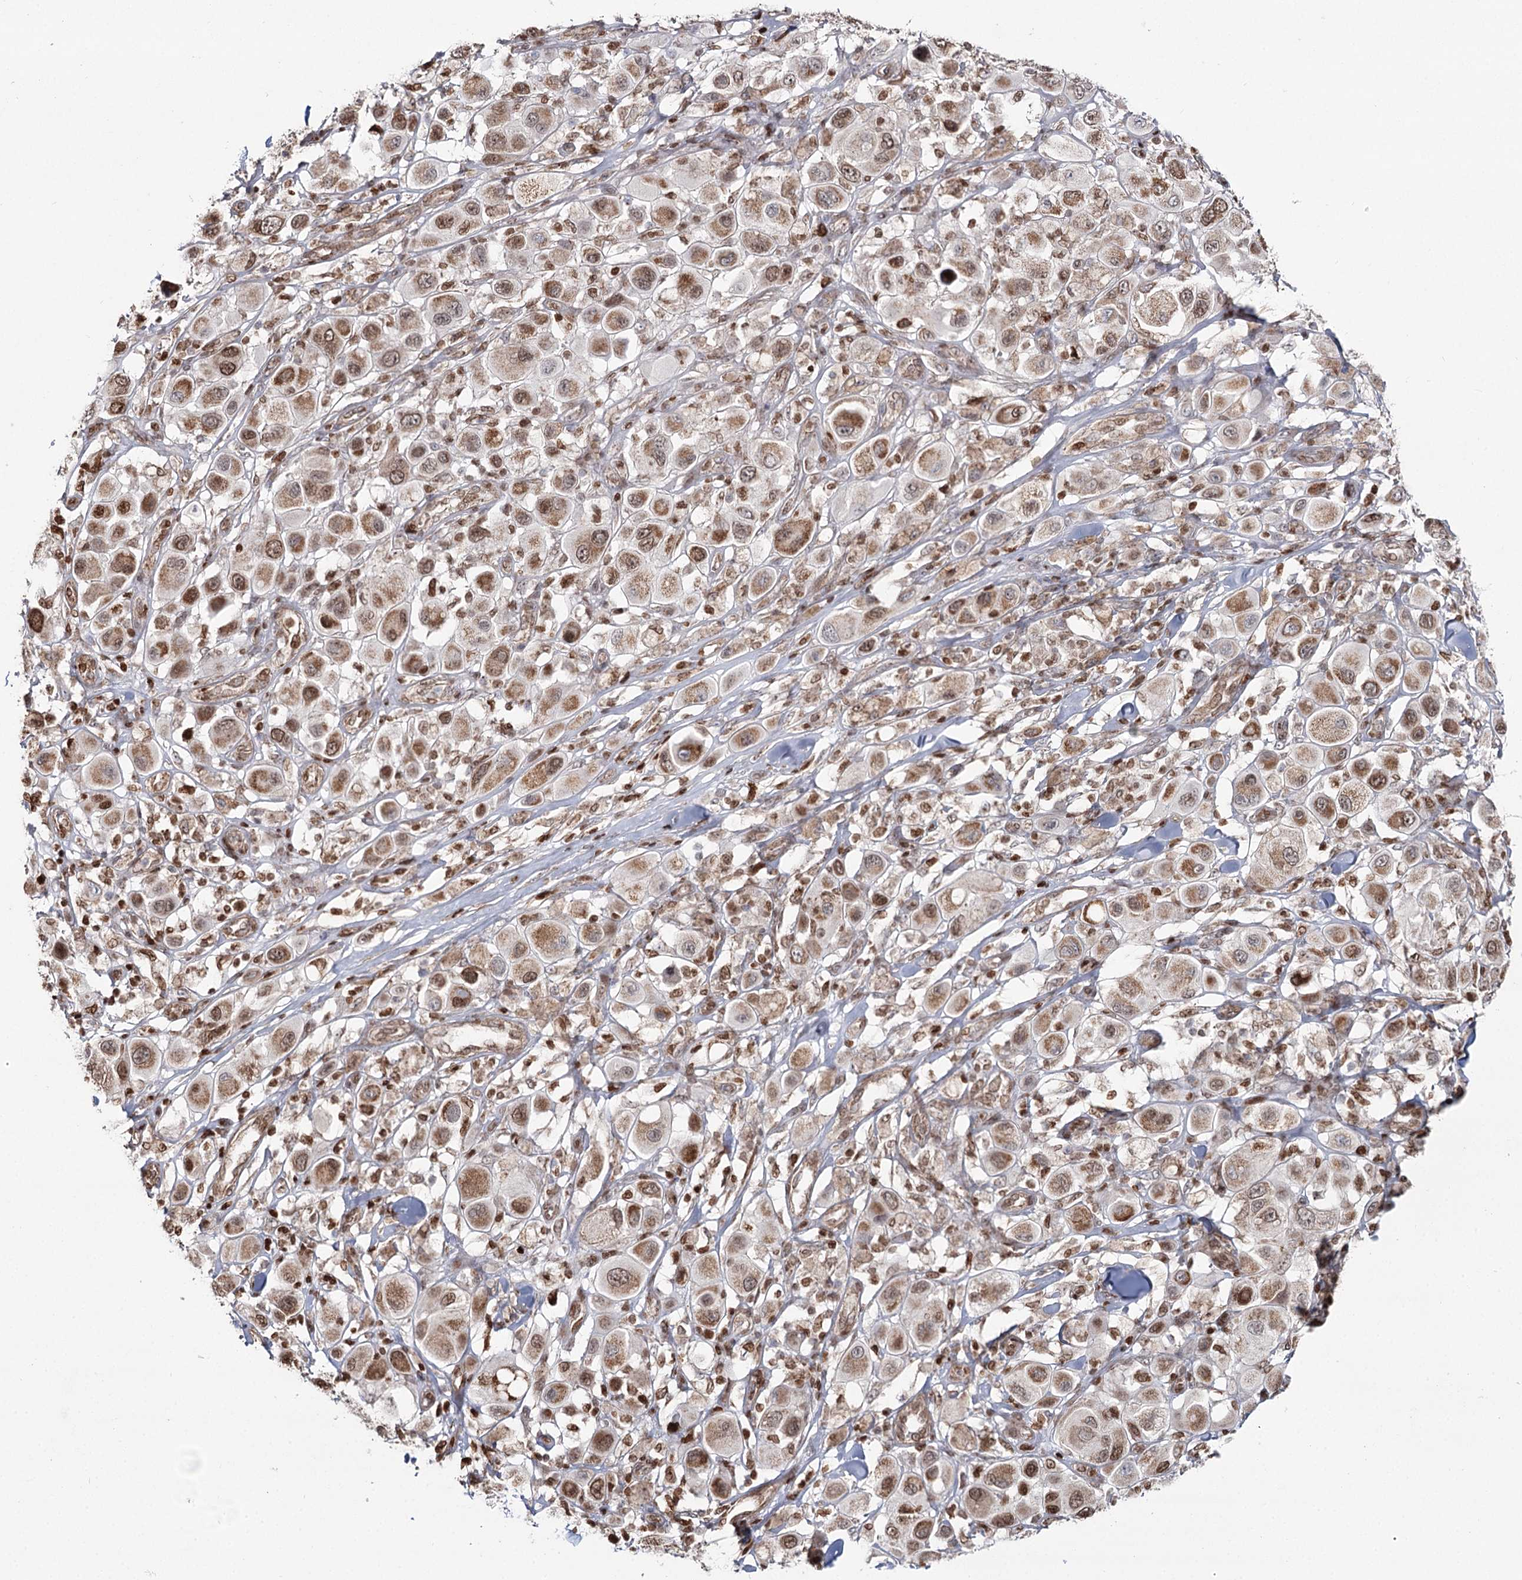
{"staining": {"intensity": "moderate", "quantity": ">75%", "location": "cytoplasmic/membranous,nuclear"}, "tissue": "melanoma", "cell_type": "Tumor cells", "image_type": "cancer", "snomed": [{"axis": "morphology", "description": "Malignant melanoma, Metastatic site"}, {"axis": "topography", "description": "Skin"}], "caption": "About >75% of tumor cells in human malignant melanoma (metastatic site) exhibit moderate cytoplasmic/membranous and nuclear protein positivity as visualized by brown immunohistochemical staining.", "gene": "PDHX", "patient": {"sex": "male", "age": 41}}